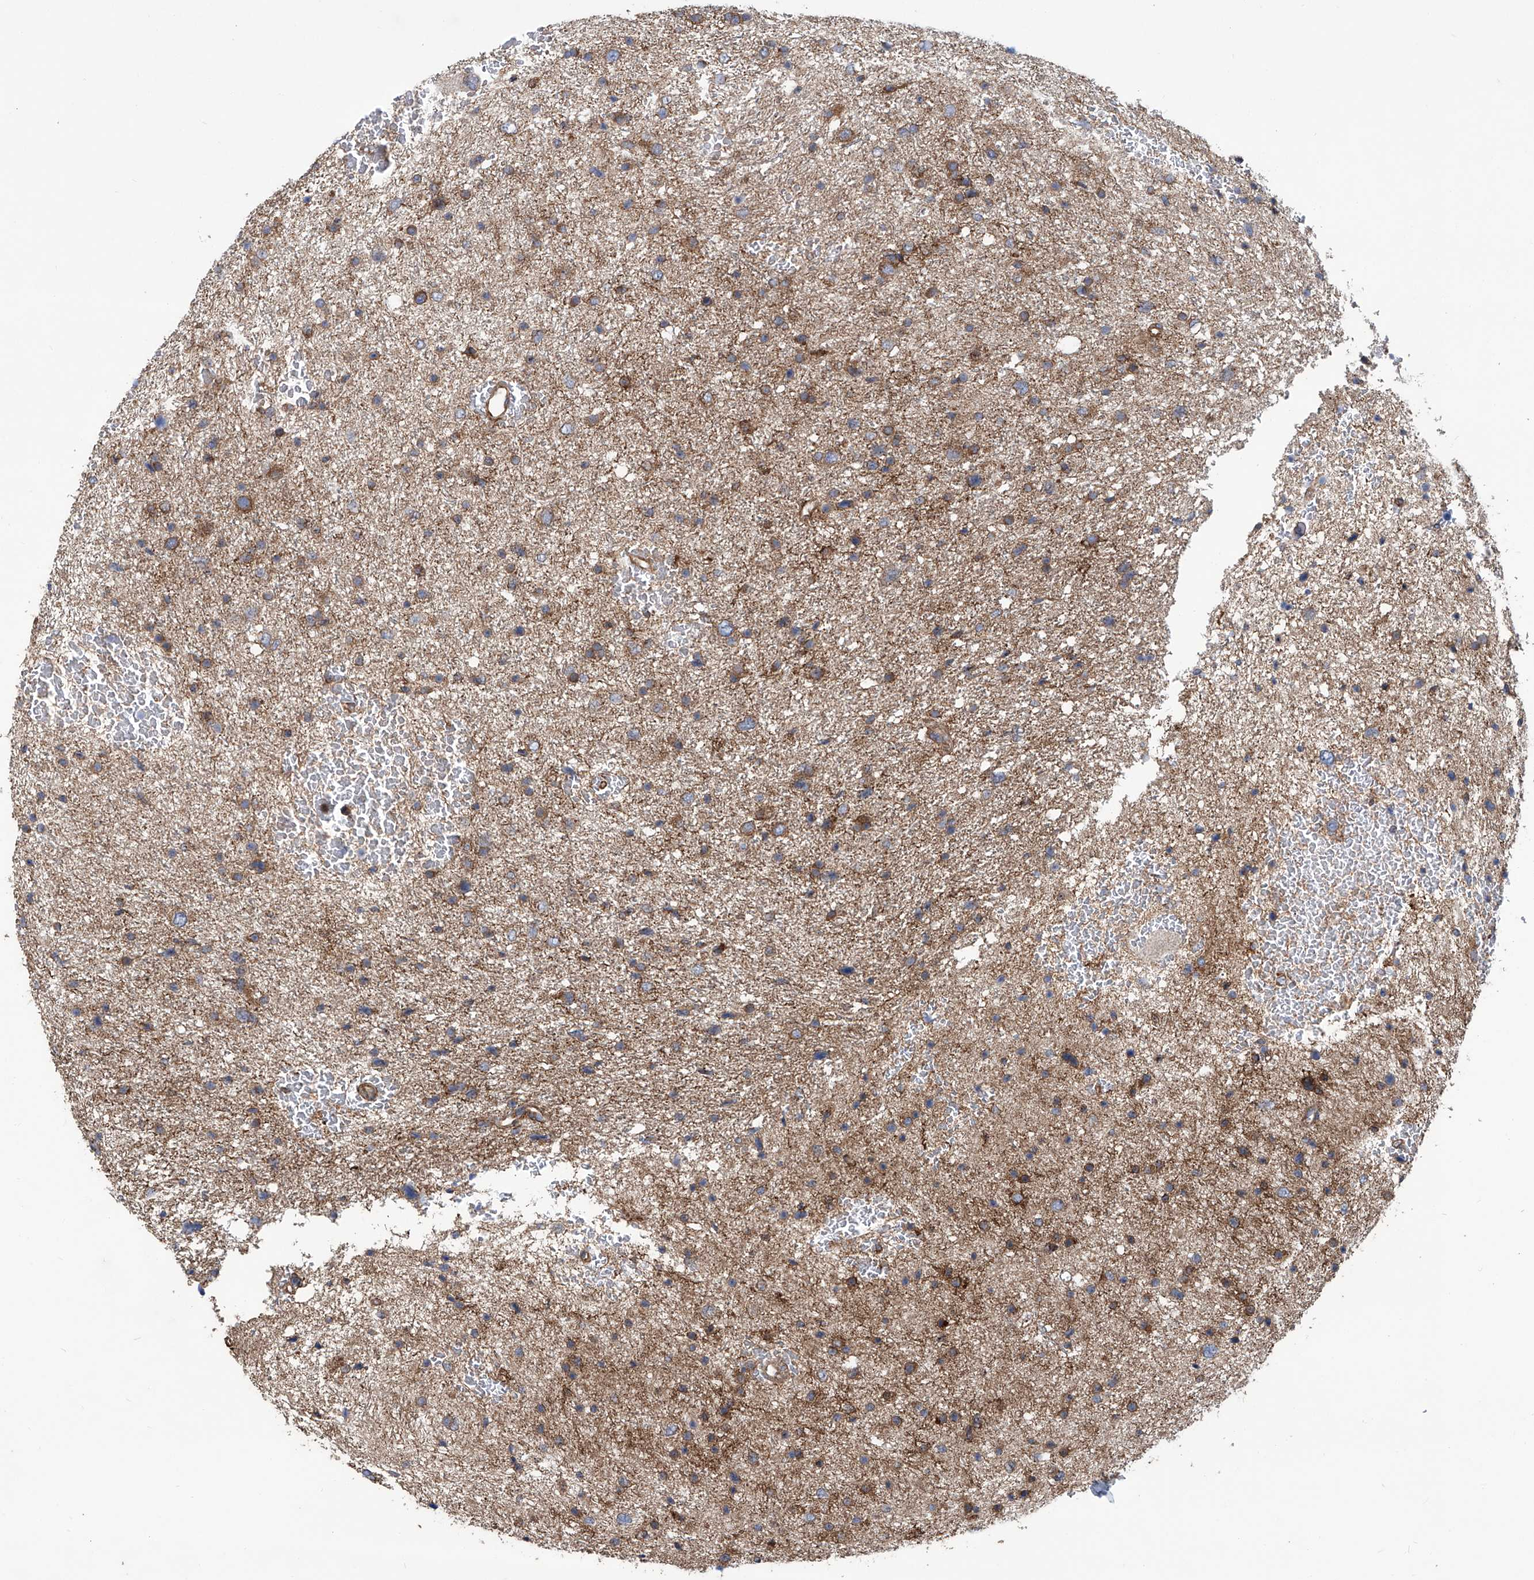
{"staining": {"intensity": "moderate", "quantity": ">75%", "location": "cytoplasmic/membranous"}, "tissue": "glioma", "cell_type": "Tumor cells", "image_type": "cancer", "snomed": [{"axis": "morphology", "description": "Glioma, malignant, Low grade"}, {"axis": "topography", "description": "Brain"}], "caption": "Glioma was stained to show a protein in brown. There is medium levels of moderate cytoplasmic/membranous expression in approximately >75% of tumor cells. Nuclei are stained in blue.", "gene": "SENP2", "patient": {"sex": "female", "age": 37}}